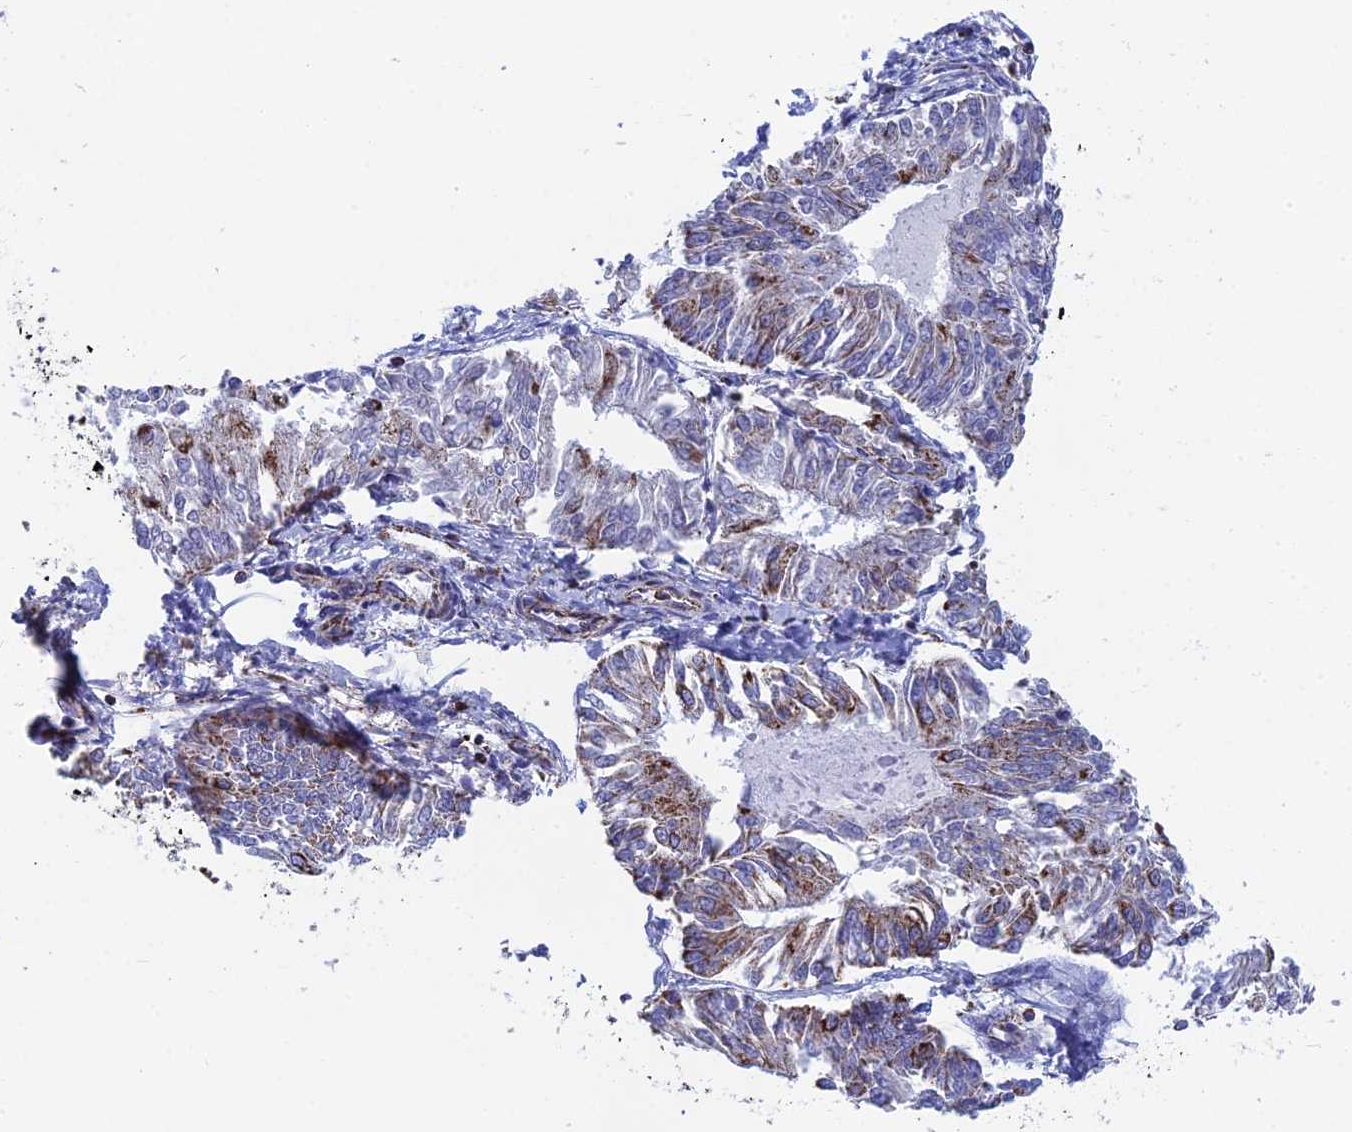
{"staining": {"intensity": "moderate", "quantity": "<25%", "location": "cytoplasmic/membranous"}, "tissue": "endometrial cancer", "cell_type": "Tumor cells", "image_type": "cancer", "snomed": [{"axis": "morphology", "description": "Adenocarcinoma, NOS"}, {"axis": "topography", "description": "Endometrium"}], "caption": "Immunohistochemical staining of human endometrial cancer demonstrates moderate cytoplasmic/membranous protein expression in approximately <25% of tumor cells.", "gene": "CDC16", "patient": {"sex": "female", "age": 58}}